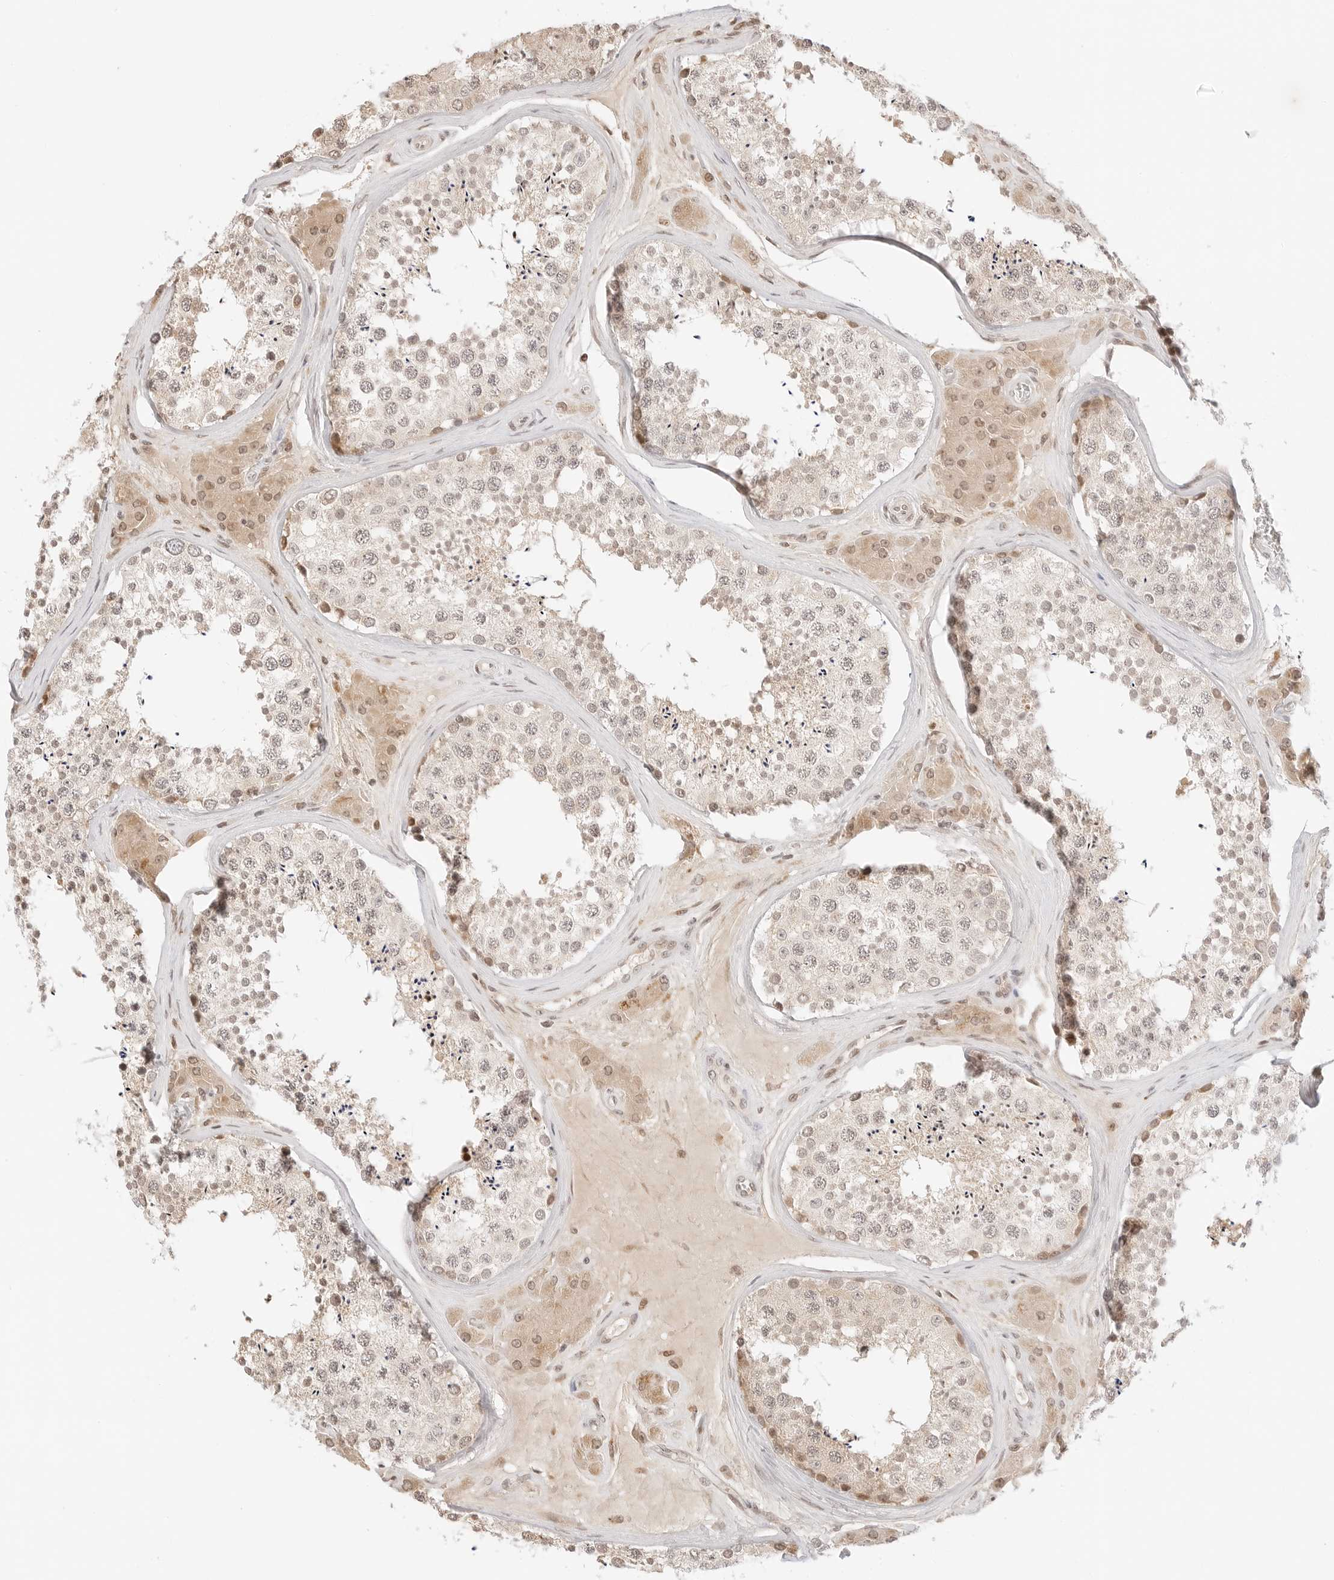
{"staining": {"intensity": "weak", "quantity": ">75%", "location": "cytoplasmic/membranous,nuclear"}, "tissue": "testis", "cell_type": "Cells in seminiferous ducts", "image_type": "normal", "snomed": [{"axis": "morphology", "description": "Normal tissue, NOS"}, {"axis": "topography", "description": "Testis"}], "caption": "Weak cytoplasmic/membranous,nuclear expression for a protein is identified in approximately >75% of cells in seminiferous ducts of unremarkable testis using IHC.", "gene": "RPS6KL1", "patient": {"sex": "male", "age": 46}}